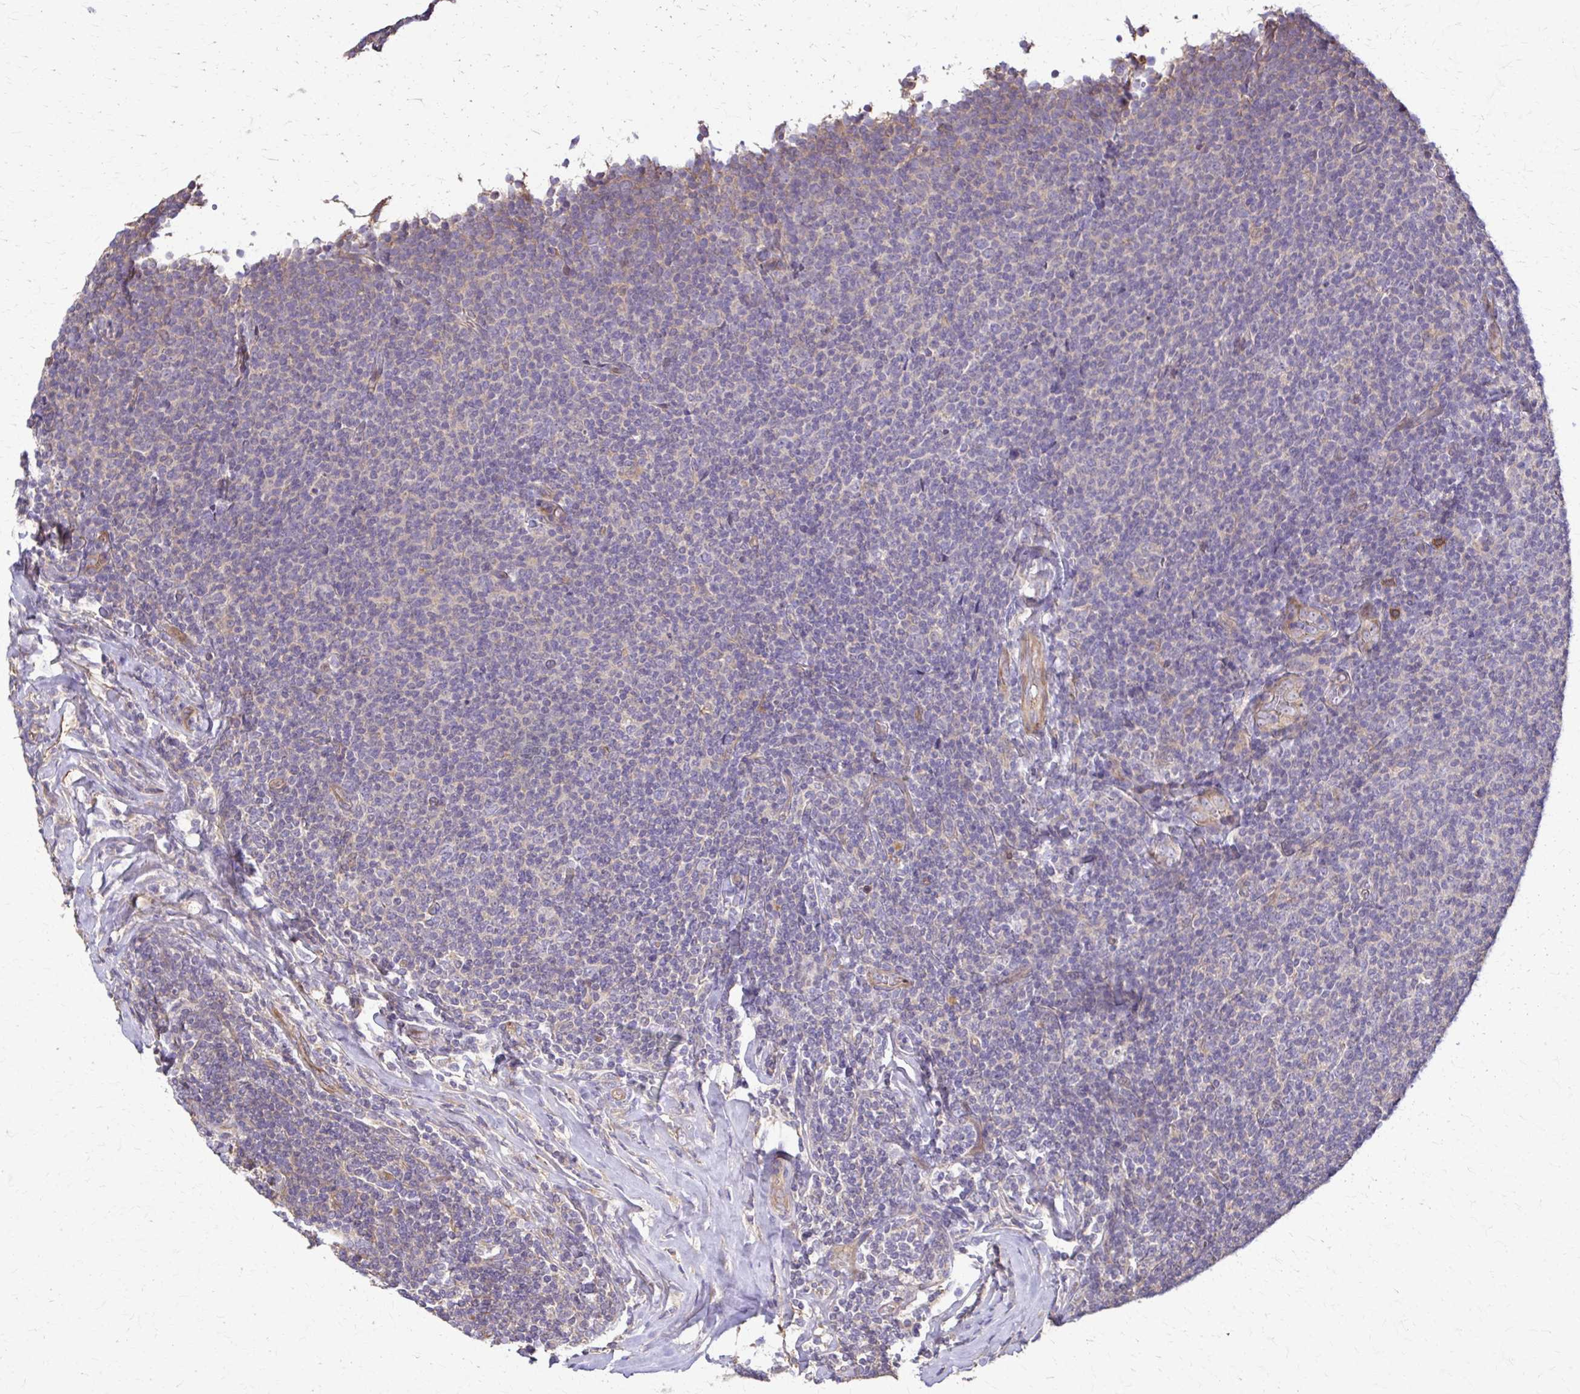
{"staining": {"intensity": "negative", "quantity": "none", "location": "none"}, "tissue": "lymphoma", "cell_type": "Tumor cells", "image_type": "cancer", "snomed": [{"axis": "morphology", "description": "Malignant lymphoma, non-Hodgkin's type, Low grade"}, {"axis": "topography", "description": "Lymph node"}], "caption": "IHC of malignant lymphoma, non-Hodgkin's type (low-grade) shows no staining in tumor cells. Brightfield microscopy of IHC stained with DAB (3,3'-diaminobenzidine) (brown) and hematoxylin (blue), captured at high magnification.", "gene": "DSP", "patient": {"sex": "male", "age": 52}}